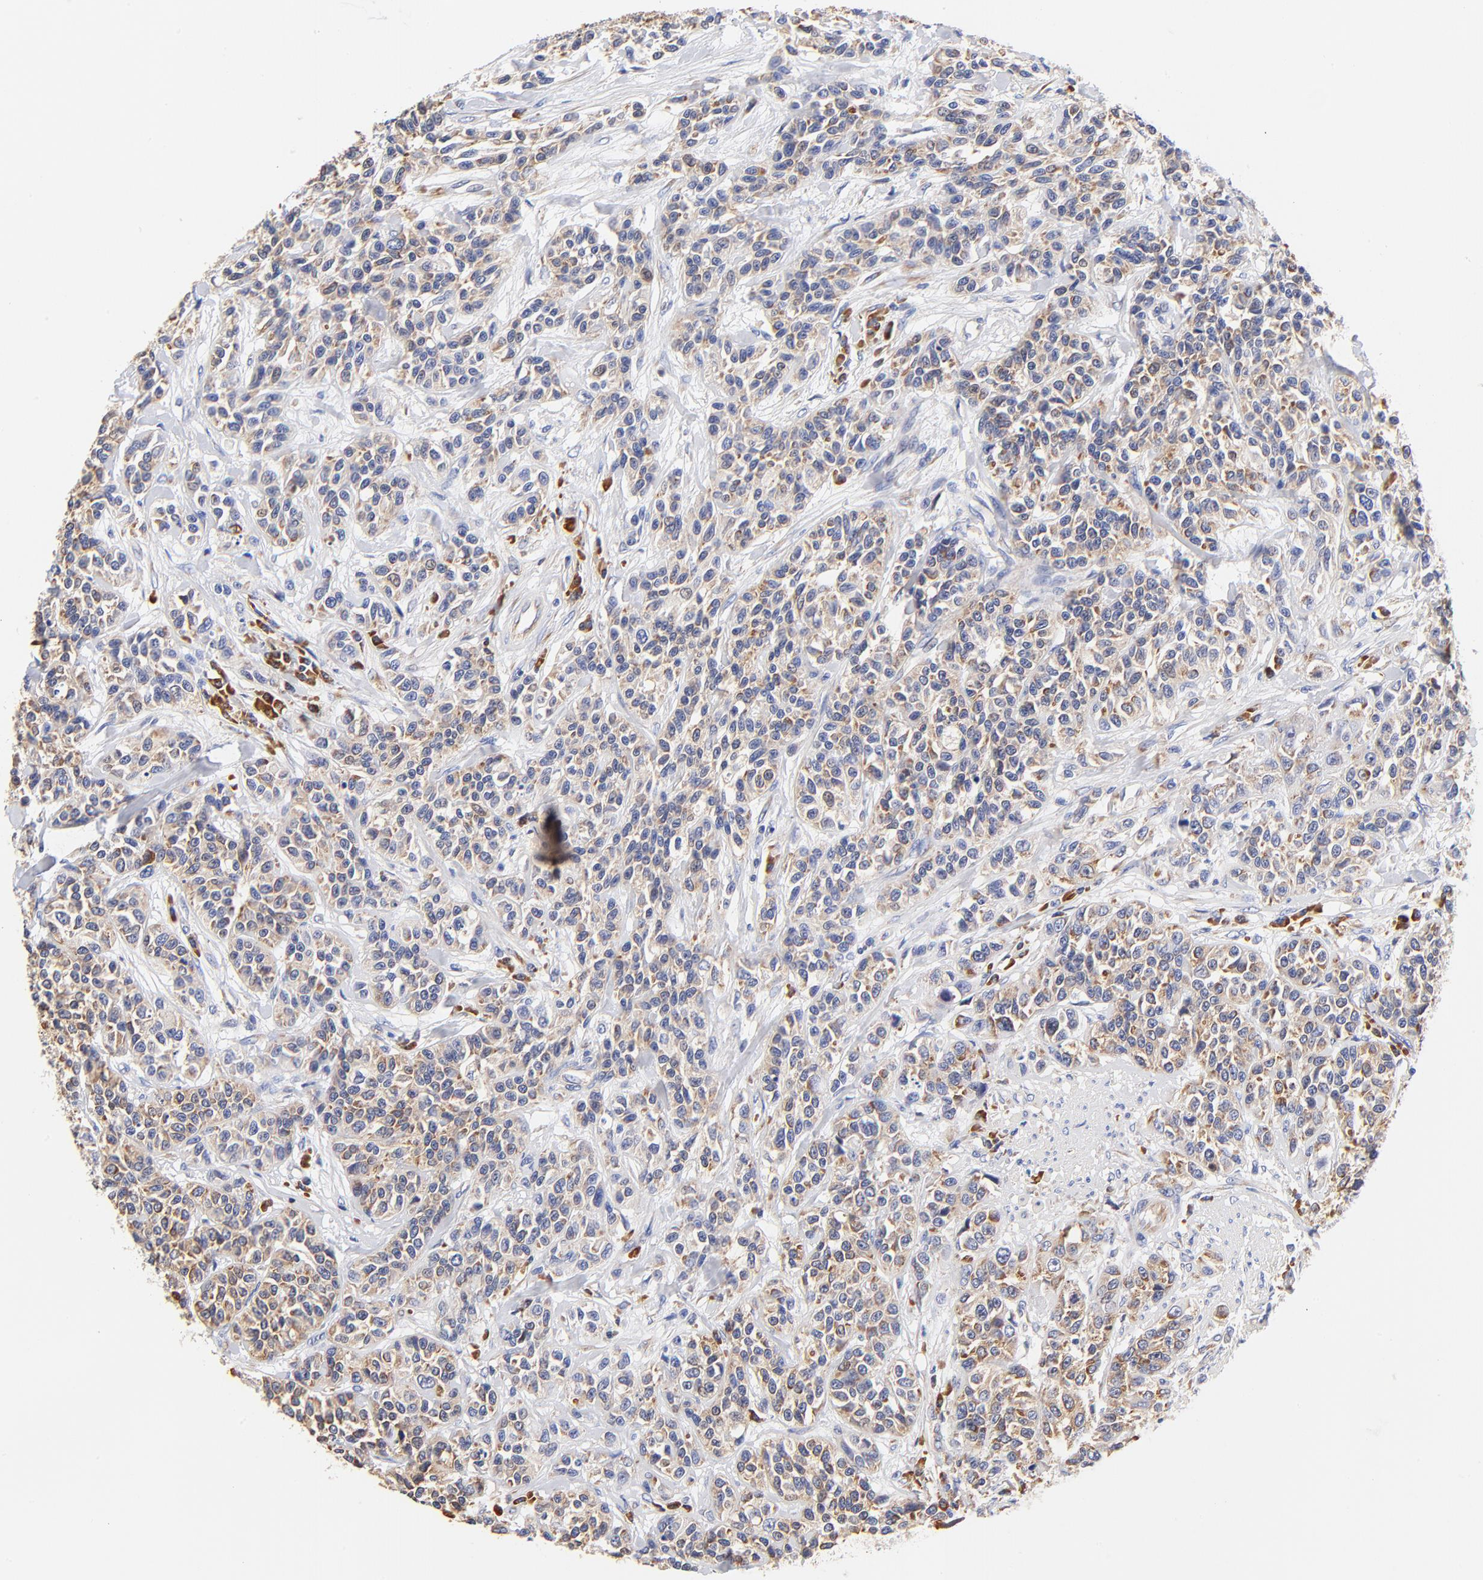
{"staining": {"intensity": "moderate", "quantity": ">75%", "location": "cytoplasmic/membranous"}, "tissue": "urothelial cancer", "cell_type": "Tumor cells", "image_type": "cancer", "snomed": [{"axis": "morphology", "description": "Urothelial carcinoma, High grade"}, {"axis": "topography", "description": "Urinary bladder"}], "caption": "There is medium levels of moderate cytoplasmic/membranous staining in tumor cells of high-grade urothelial carcinoma, as demonstrated by immunohistochemical staining (brown color).", "gene": "RPL27", "patient": {"sex": "female", "age": 81}}